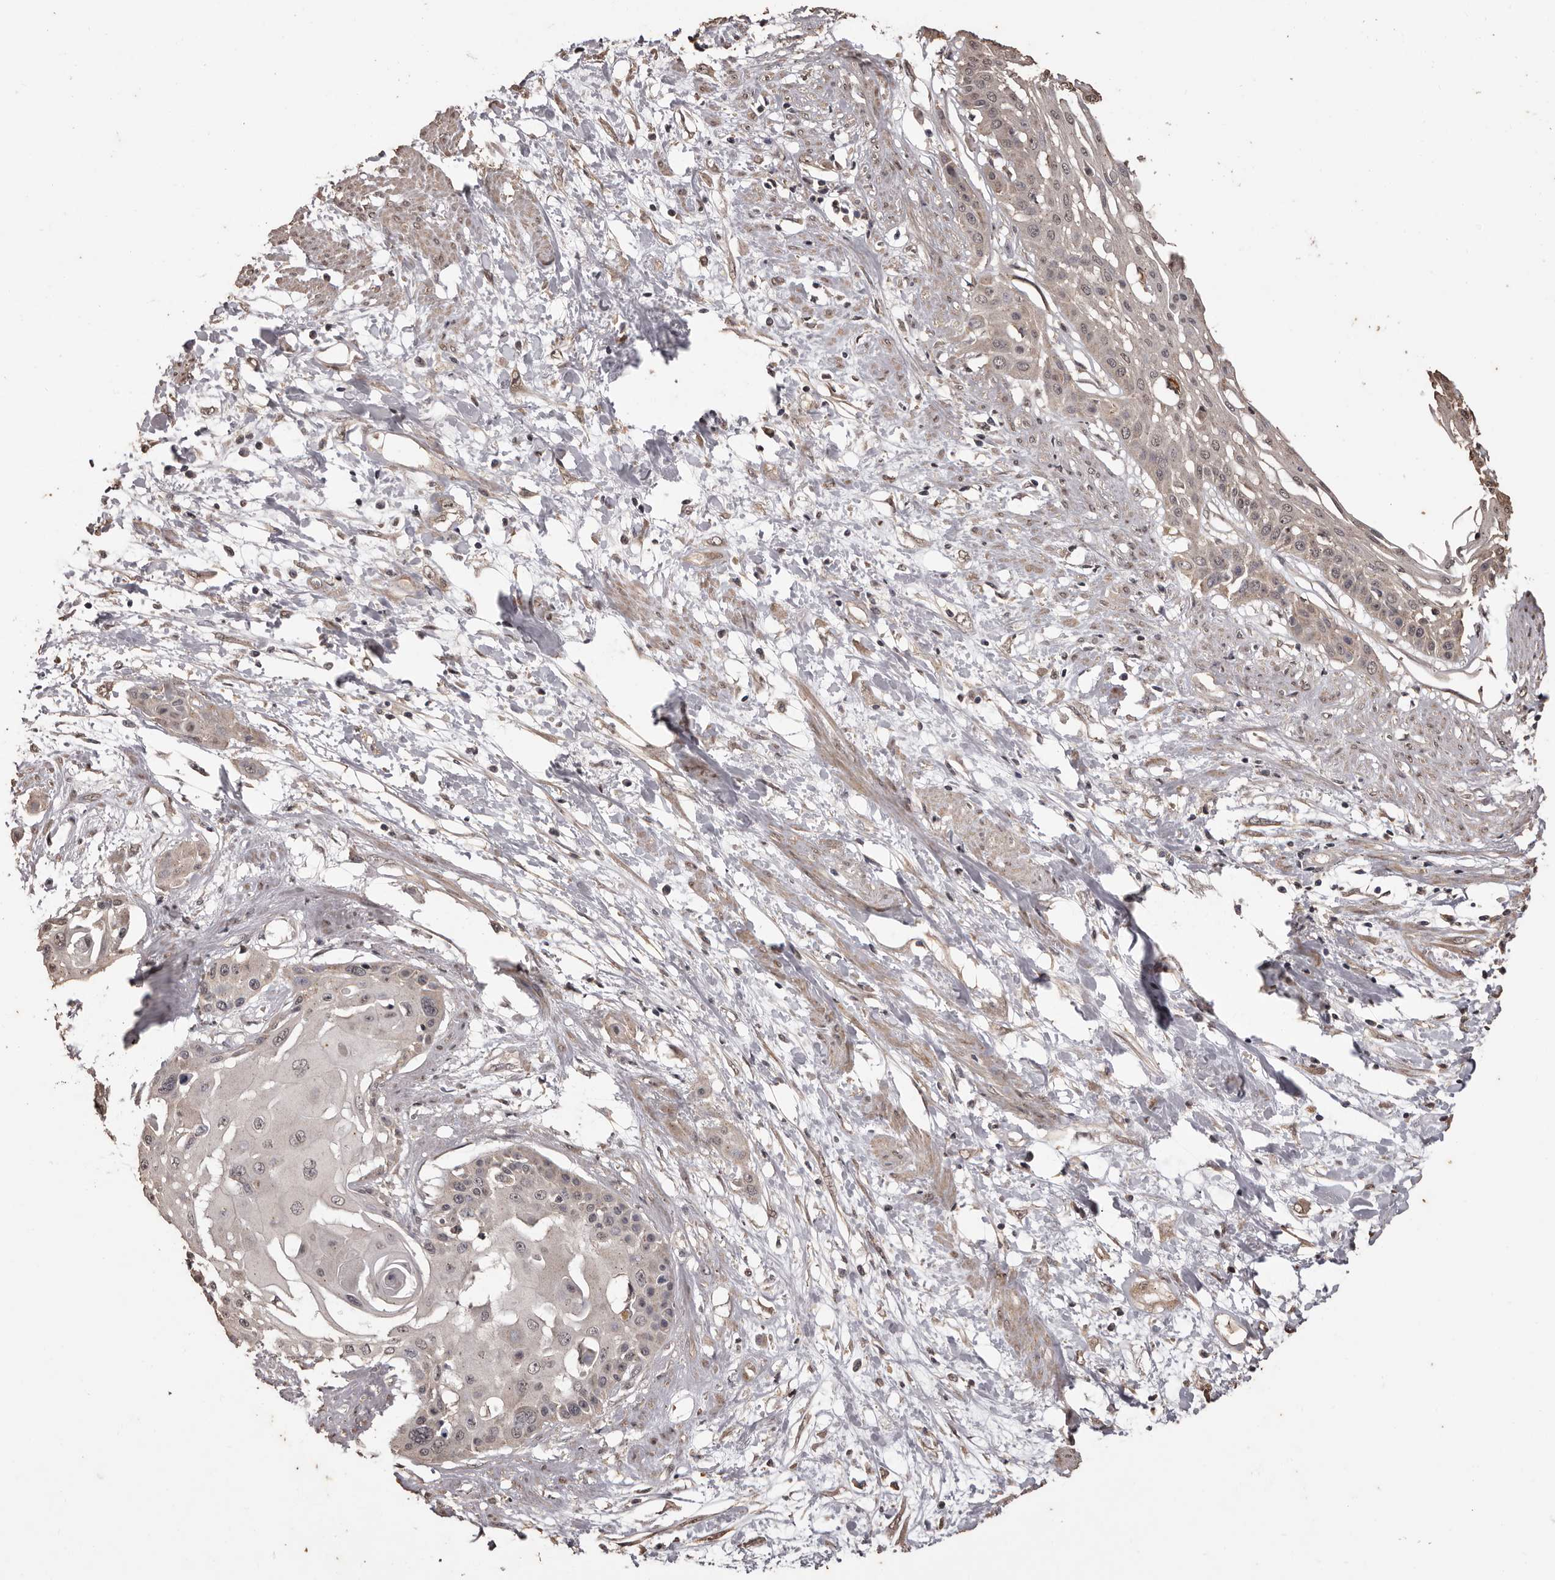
{"staining": {"intensity": "weak", "quantity": "<25%", "location": "cytoplasmic/membranous"}, "tissue": "cervical cancer", "cell_type": "Tumor cells", "image_type": "cancer", "snomed": [{"axis": "morphology", "description": "Squamous cell carcinoma, NOS"}, {"axis": "topography", "description": "Cervix"}], "caption": "High magnification brightfield microscopy of cervical squamous cell carcinoma stained with DAB (3,3'-diaminobenzidine) (brown) and counterstained with hematoxylin (blue): tumor cells show no significant expression.", "gene": "NAV1", "patient": {"sex": "female", "age": 57}}